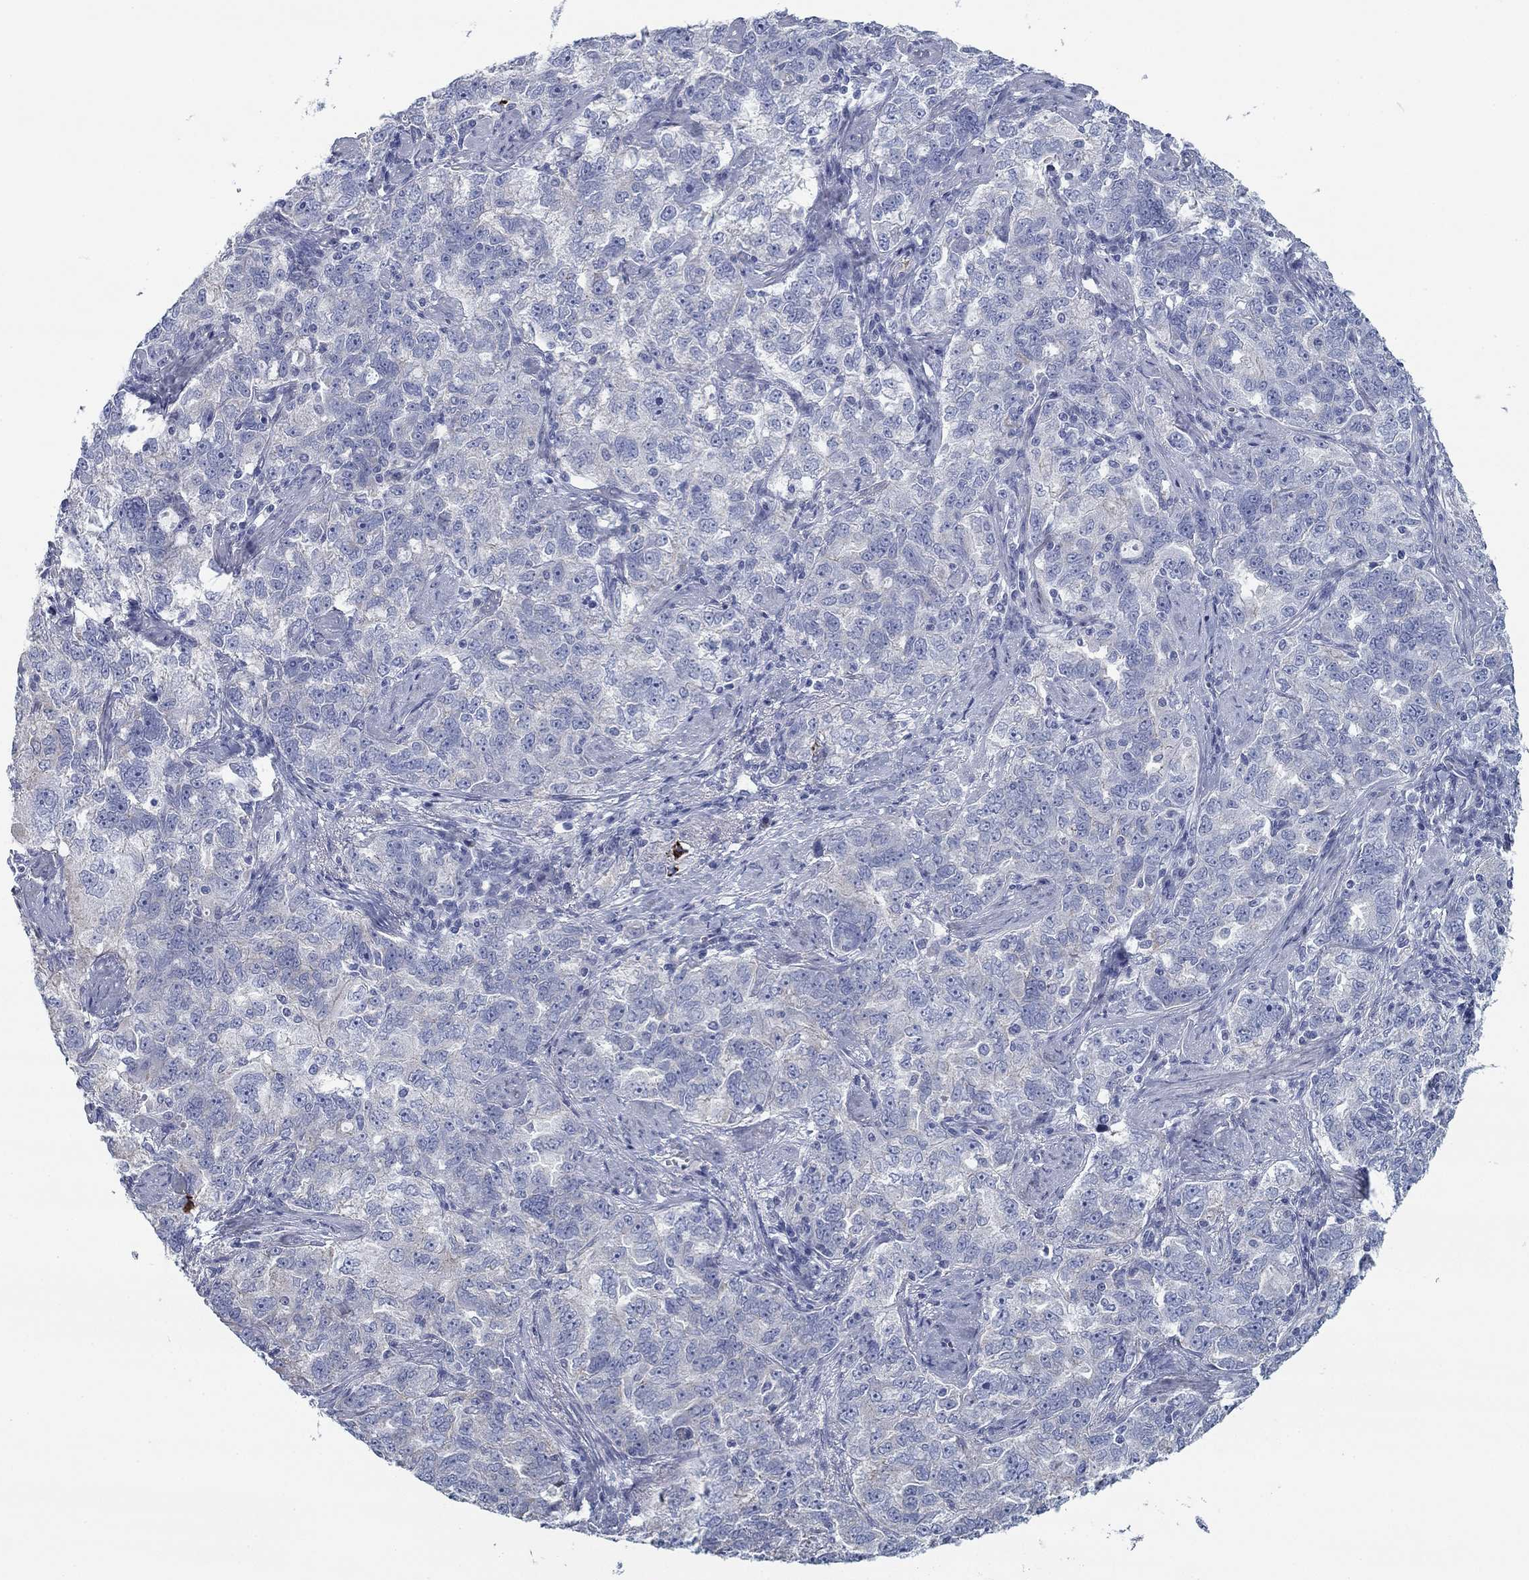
{"staining": {"intensity": "negative", "quantity": "none", "location": "none"}, "tissue": "ovarian cancer", "cell_type": "Tumor cells", "image_type": "cancer", "snomed": [{"axis": "morphology", "description": "Cystadenocarcinoma, serous, NOS"}, {"axis": "topography", "description": "Ovary"}], "caption": "Tumor cells show no significant protein positivity in ovarian cancer (serous cystadenocarcinoma).", "gene": "APOC3", "patient": {"sex": "female", "age": 51}}